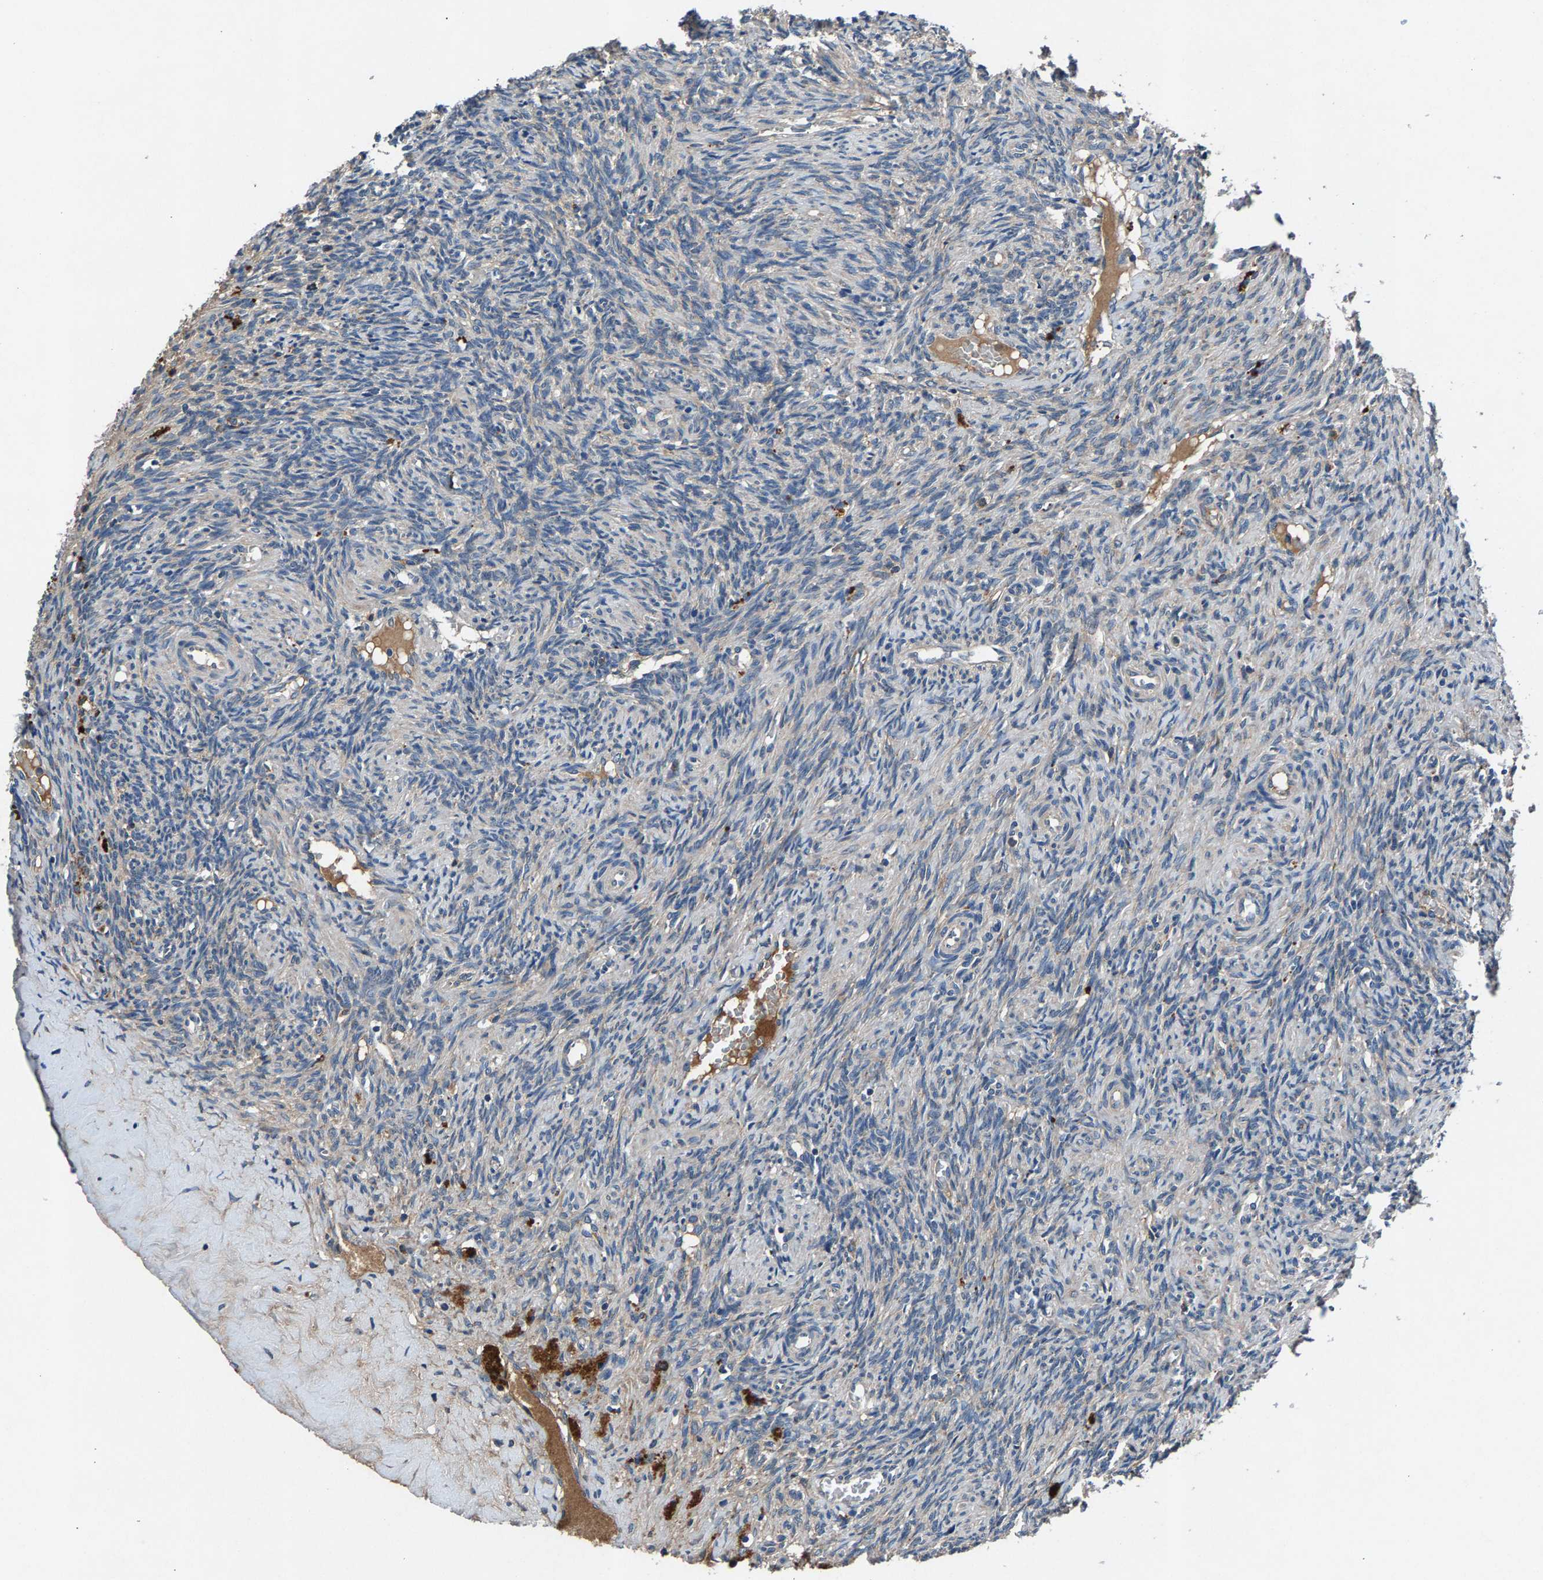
{"staining": {"intensity": "weak", "quantity": "<25%", "location": "cytoplasmic/membranous"}, "tissue": "ovary", "cell_type": "Ovarian stroma cells", "image_type": "normal", "snomed": [{"axis": "morphology", "description": "Normal tissue, NOS"}, {"axis": "topography", "description": "Ovary"}], "caption": "This is an immunohistochemistry photomicrograph of normal human ovary. There is no staining in ovarian stroma cells.", "gene": "PRXL2C", "patient": {"sex": "female", "age": 41}}